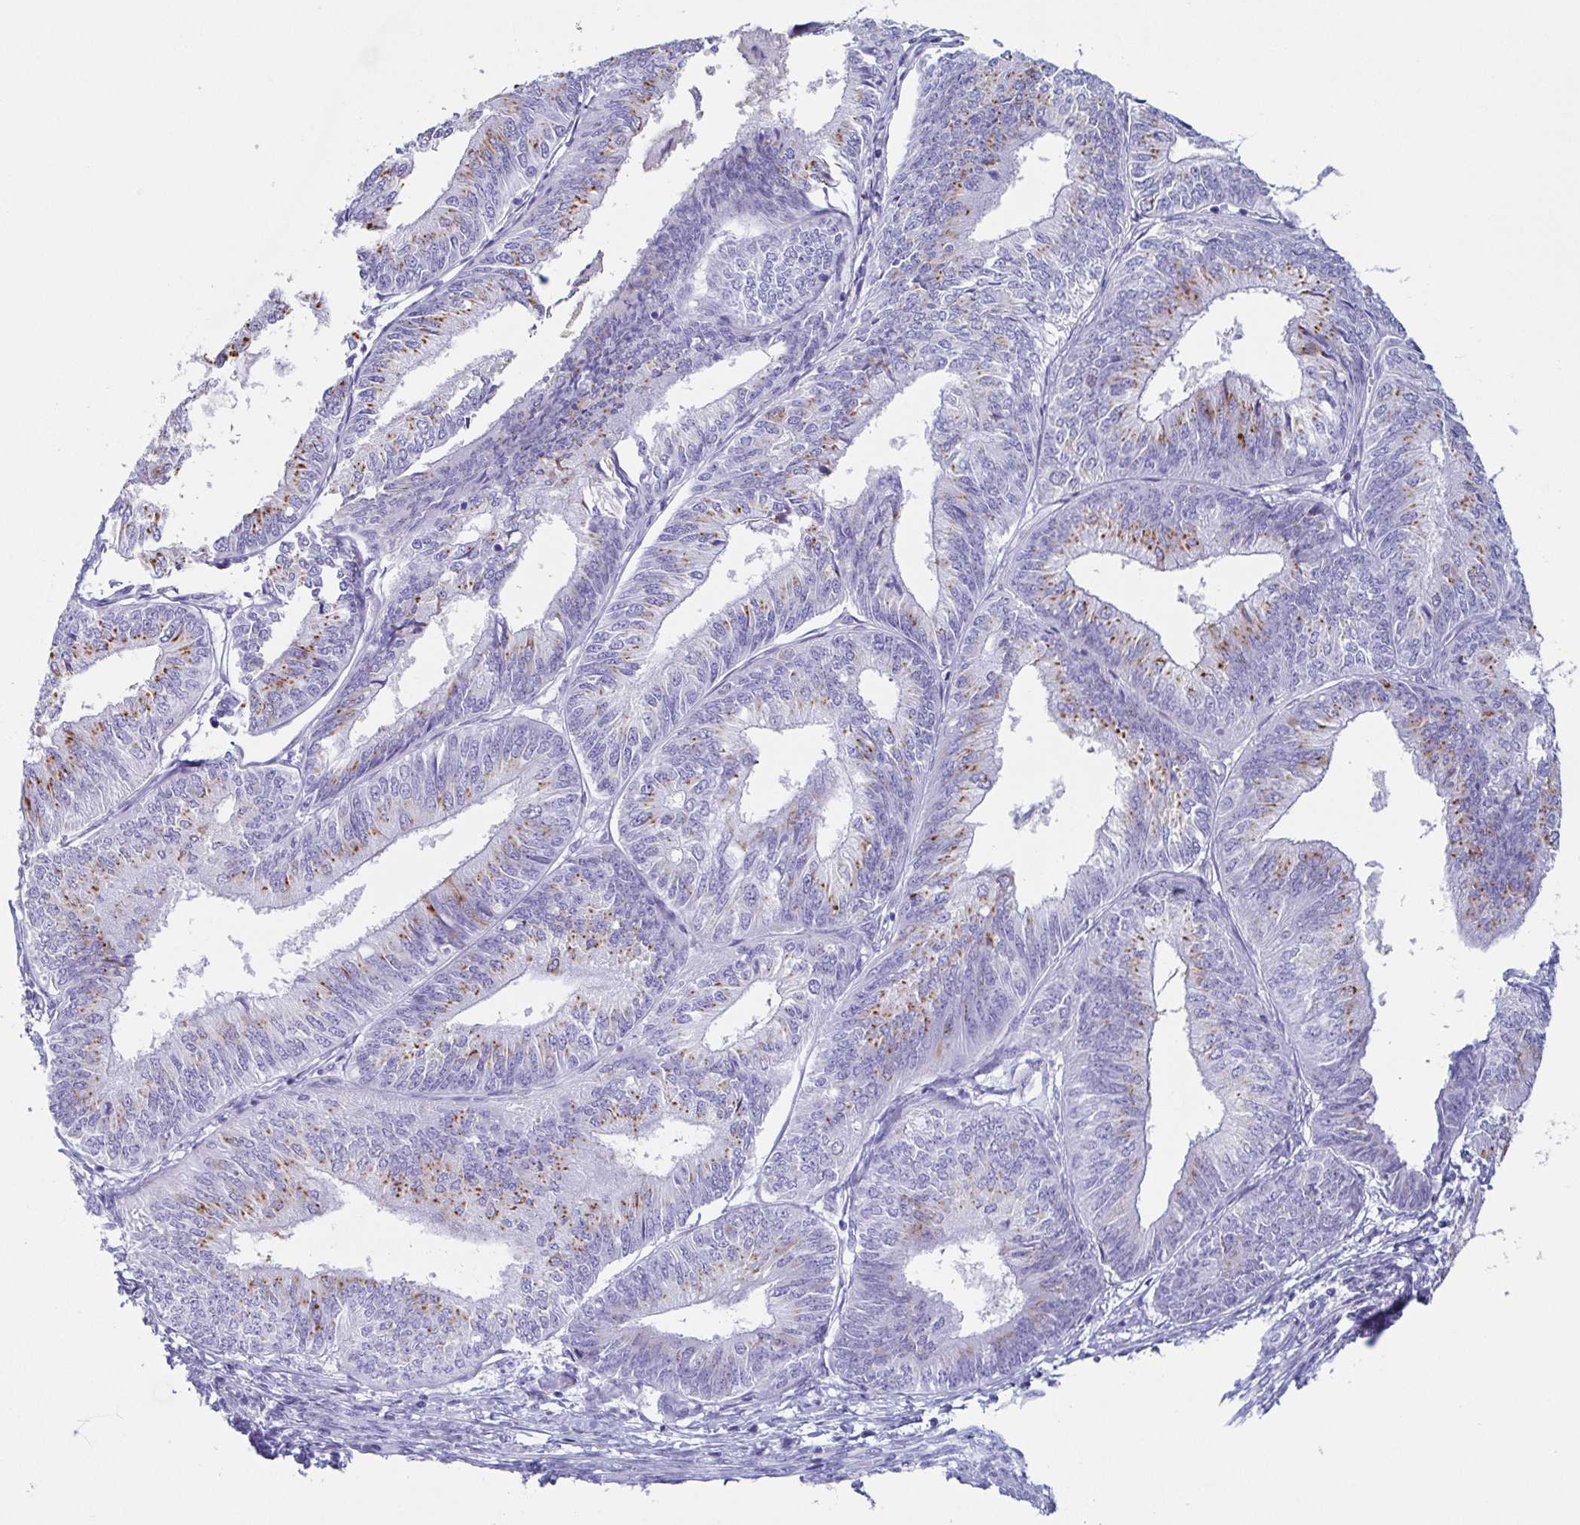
{"staining": {"intensity": "moderate", "quantity": "25%-75%", "location": "cytoplasmic/membranous"}, "tissue": "endometrial cancer", "cell_type": "Tumor cells", "image_type": "cancer", "snomed": [{"axis": "morphology", "description": "Adenocarcinoma, NOS"}, {"axis": "topography", "description": "Endometrium"}], "caption": "Brown immunohistochemical staining in human adenocarcinoma (endometrial) demonstrates moderate cytoplasmic/membranous positivity in approximately 25%-75% of tumor cells.", "gene": "LDLRAD1", "patient": {"sex": "female", "age": 58}}